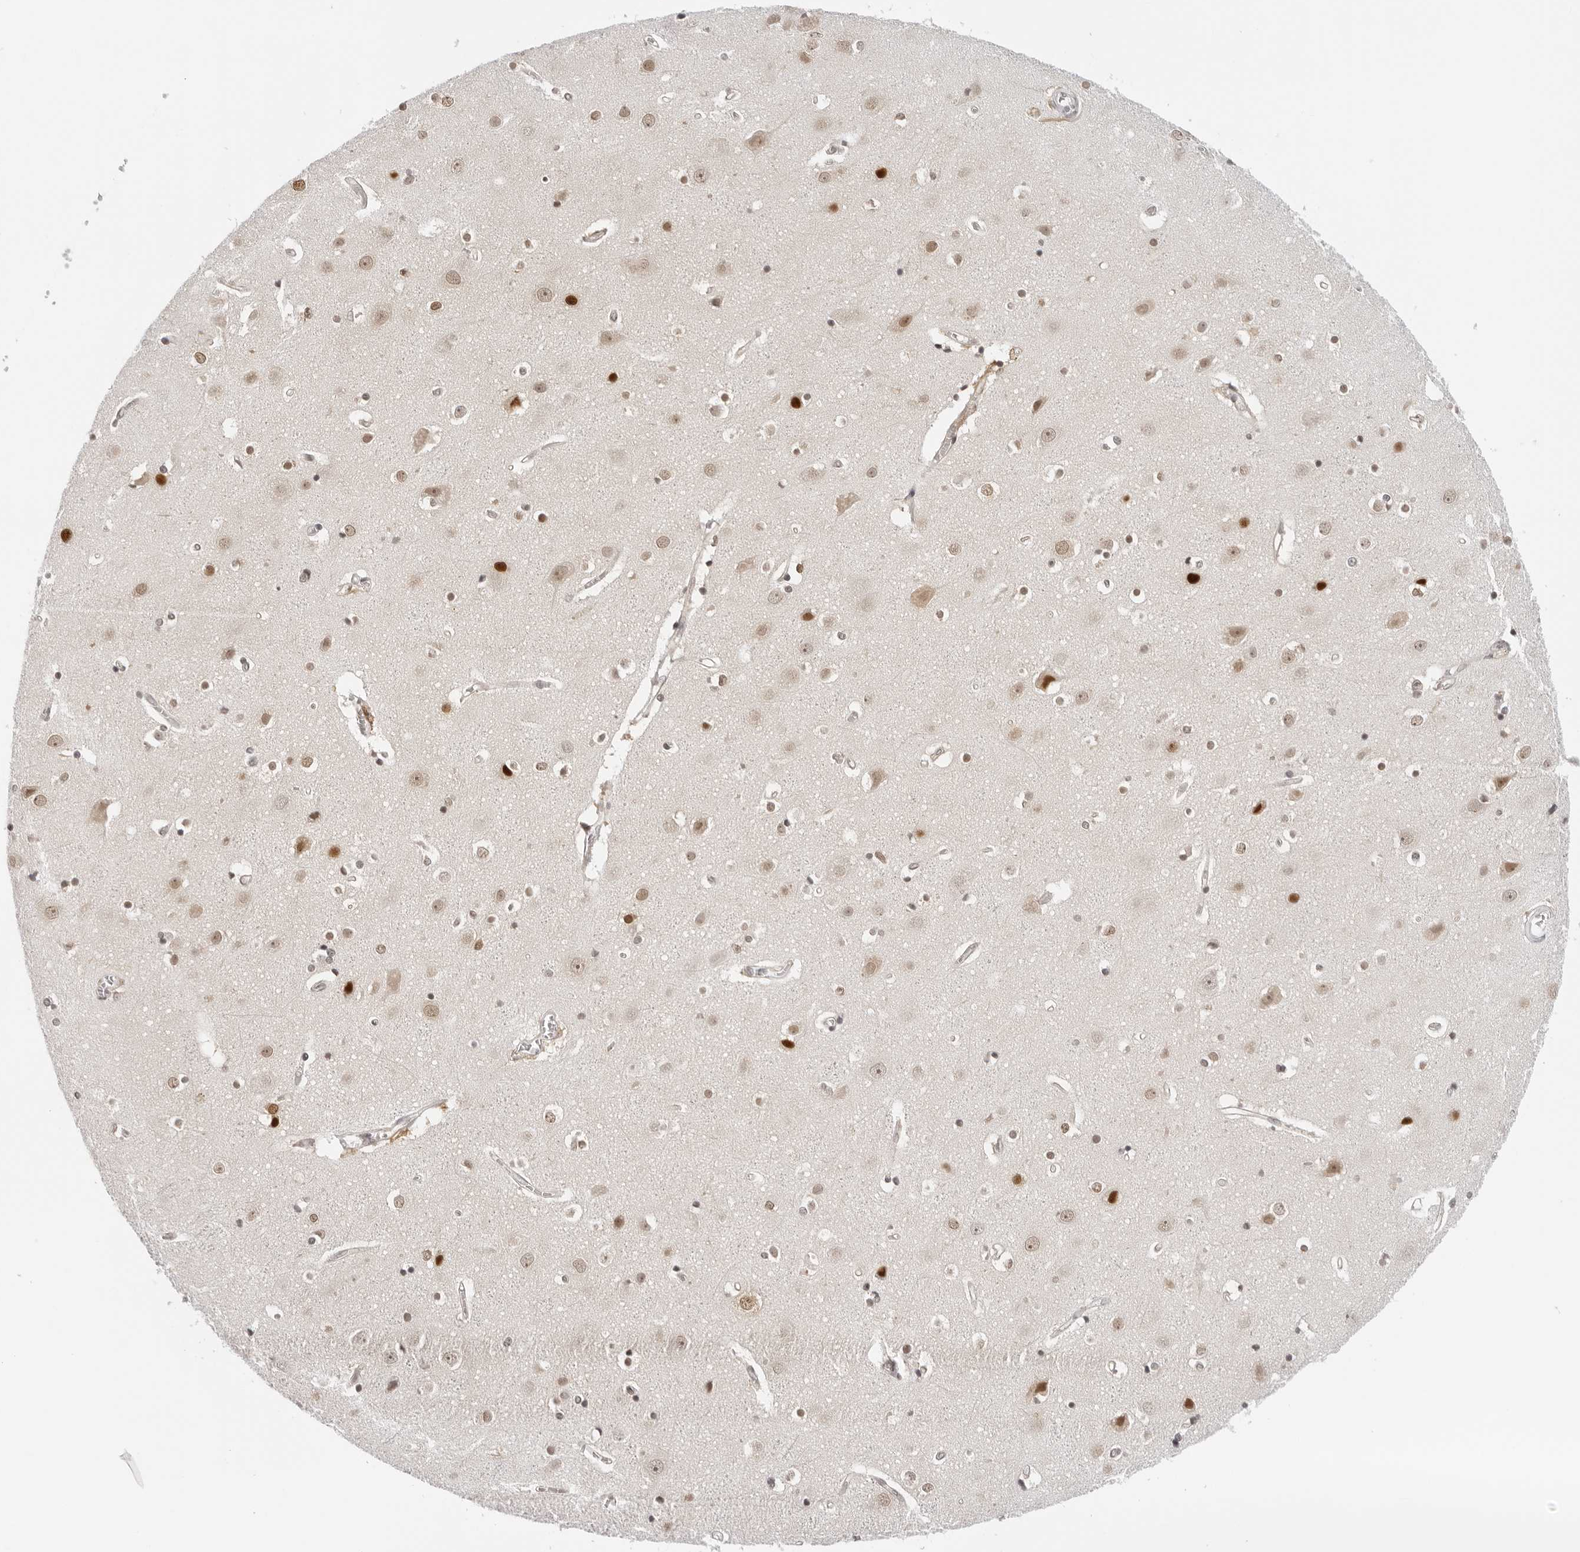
{"staining": {"intensity": "negative", "quantity": "none", "location": "none"}, "tissue": "cerebral cortex", "cell_type": "Endothelial cells", "image_type": "normal", "snomed": [{"axis": "morphology", "description": "Normal tissue, NOS"}, {"axis": "topography", "description": "Cerebral cortex"}], "caption": "DAB (3,3'-diaminobenzidine) immunohistochemical staining of normal human cerebral cortex exhibits no significant positivity in endothelial cells. The staining is performed using DAB brown chromogen with nuclei counter-stained in using hematoxylin.", "gene": "WDR77", "patient": {"sex": "male", "age": 54}}